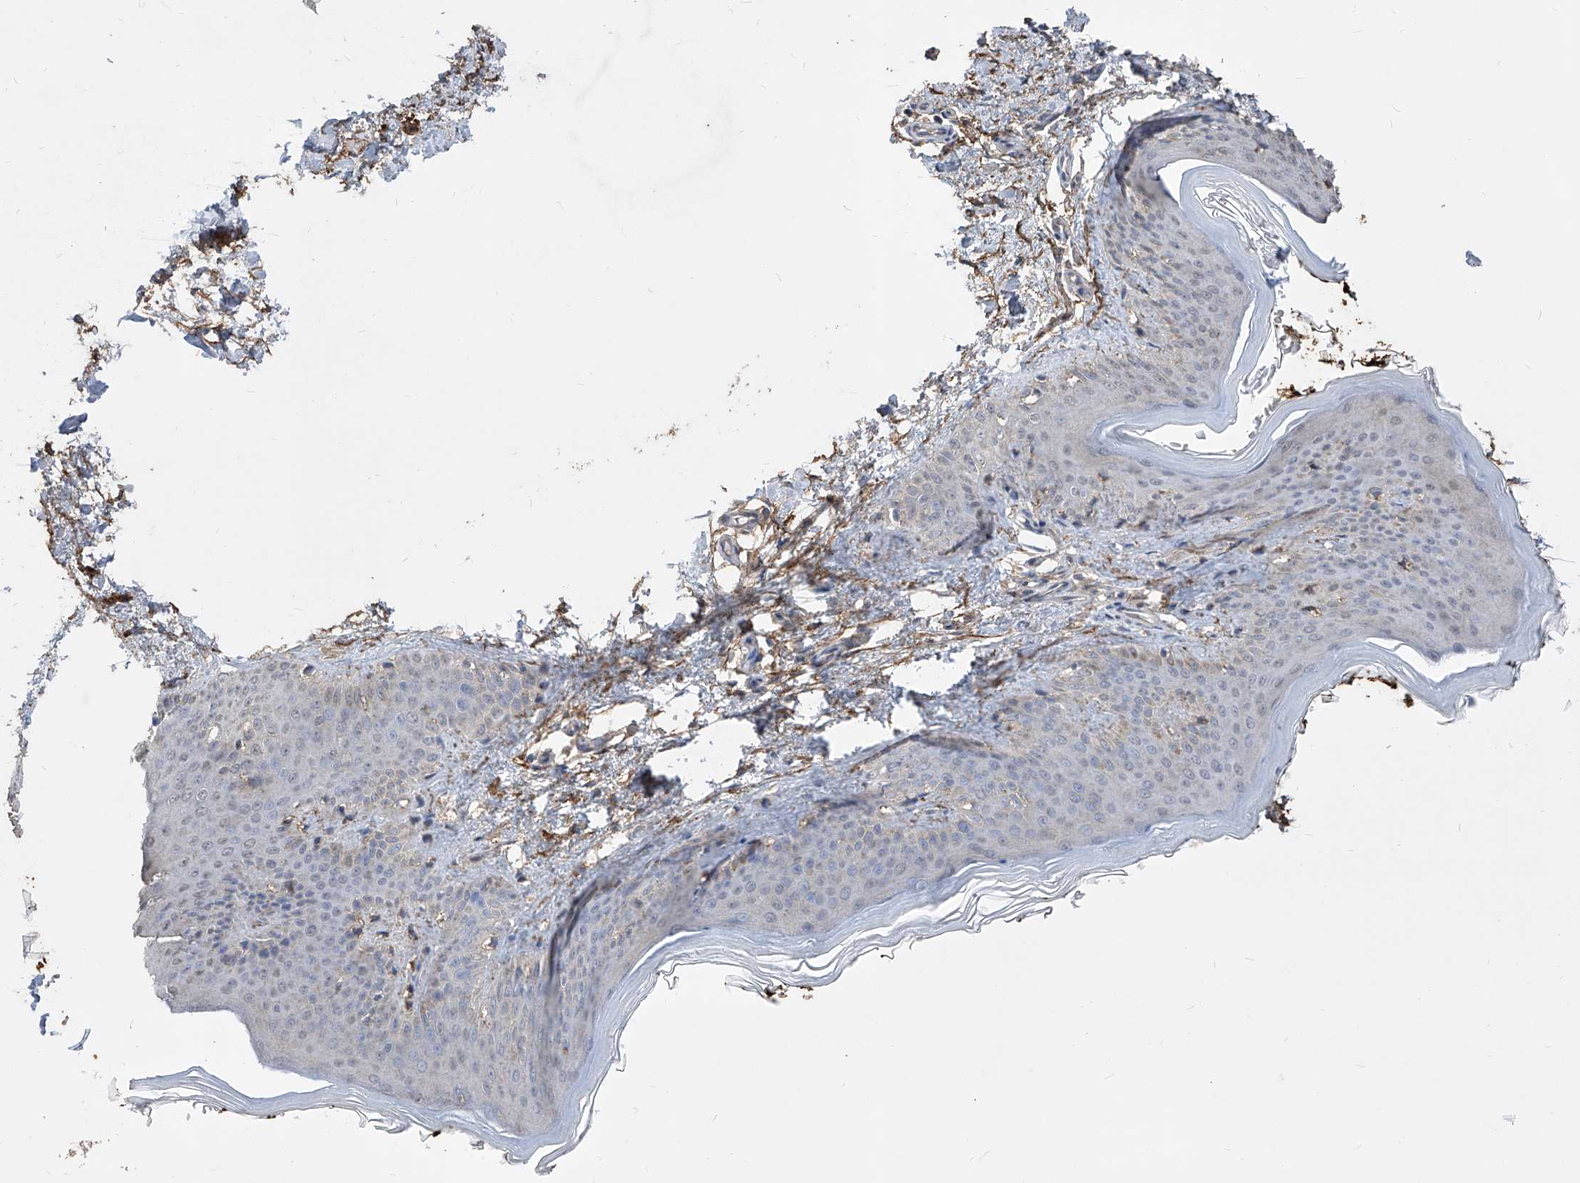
{"staining": {"intensity": "moderate", "quantity": ">75%", "location": "cytoplasmic/membranous"}, "tissue": "skin", "cell_type": "Fibroblasts", "image_type": "normal", "snomed": [{"axis": "morphology", "description": "Normal tissue, NOS"}, {"axis": "topography", "description": "Skin"}], "caption": "Approximately >75% of fibroblasts in benign skin demonstrate moderate cytoplasmic/membranous protein staining as visualized by brown immunohistochemical staining.", "gene": "TXNIP", "patient": {"sex": "female", "age": 27}}